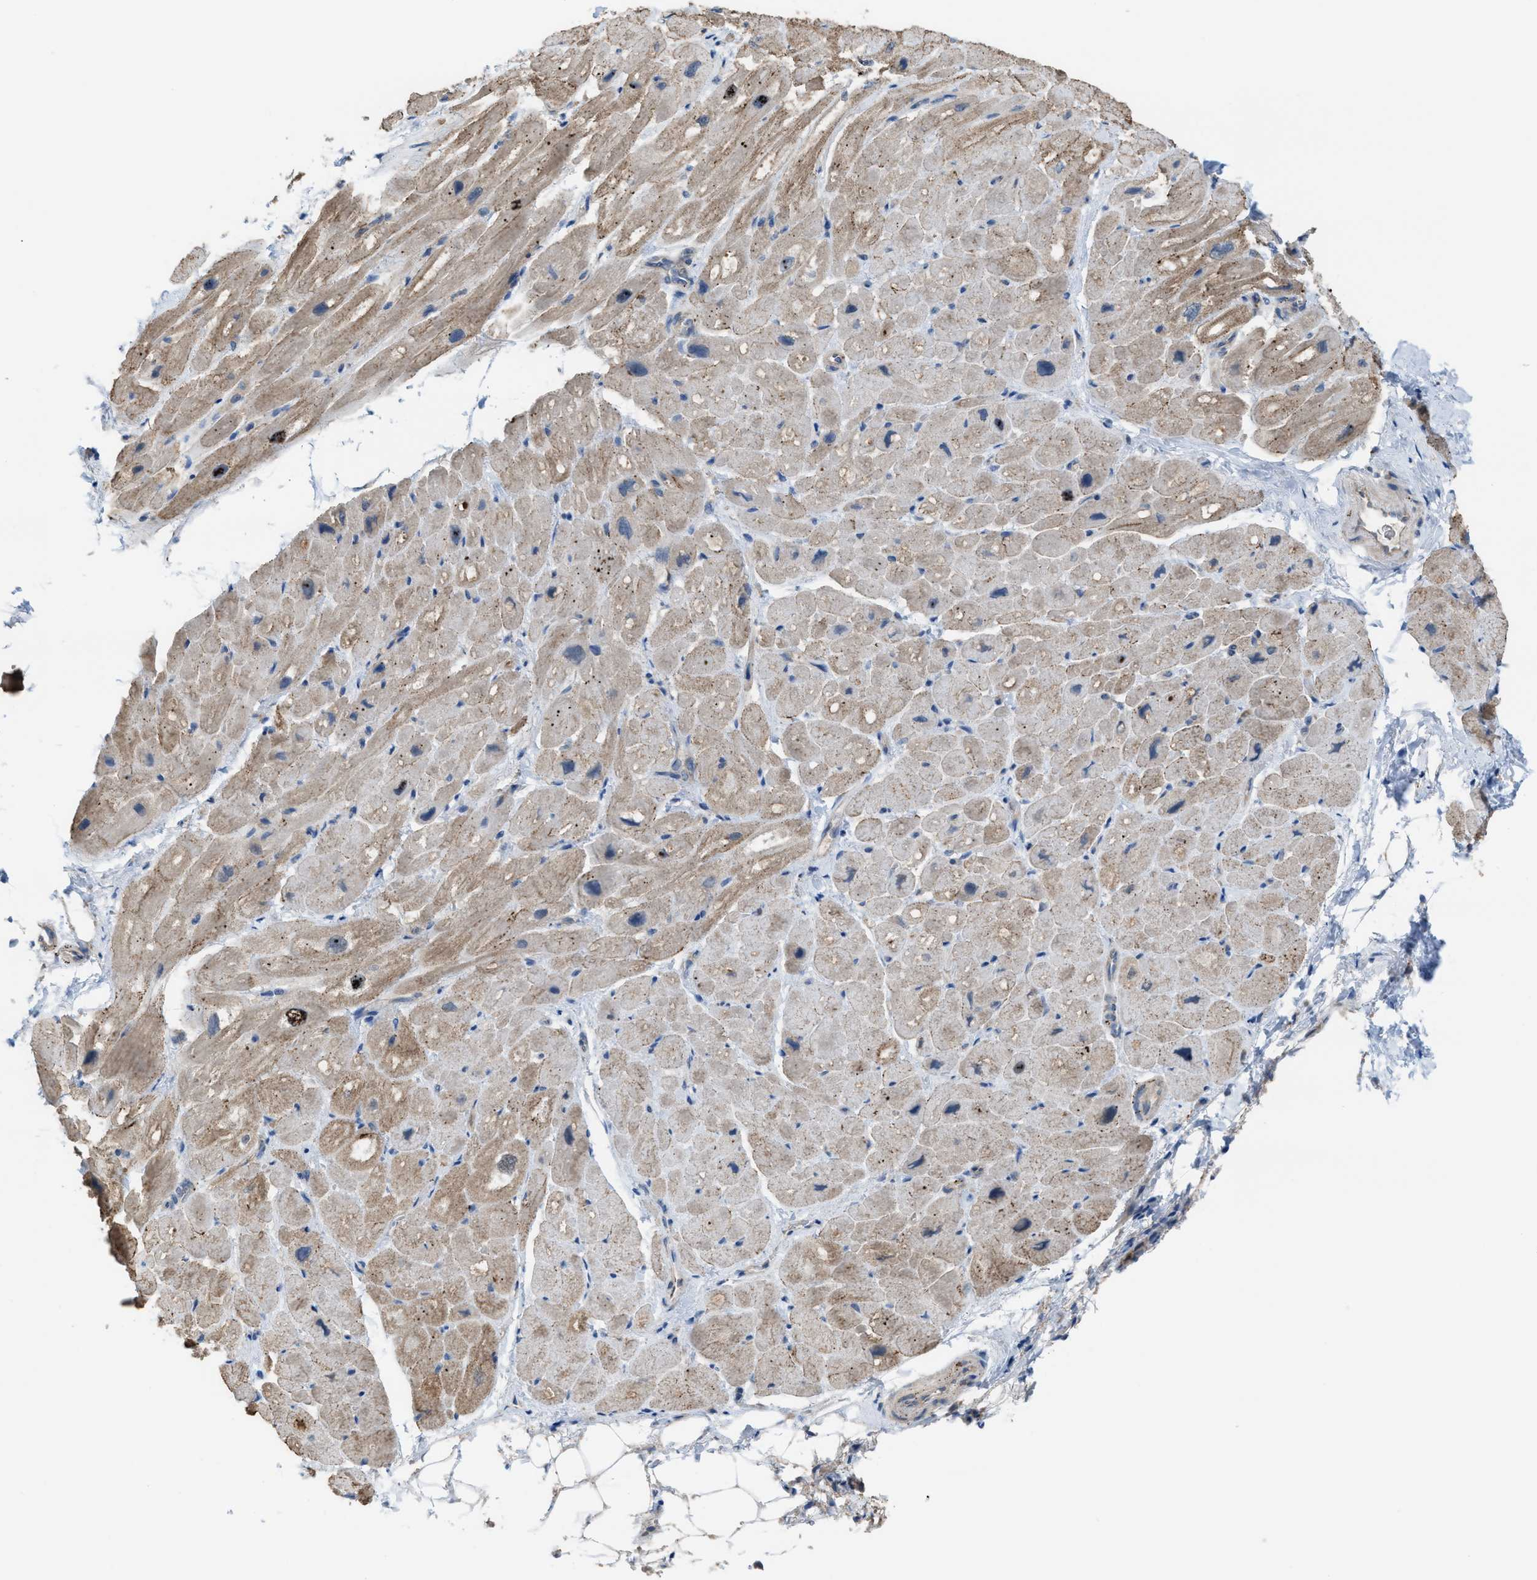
{"staining": {"intensity": "weak", "quantity": ">75%", "location": "cytoplasmic/membranous"}, "tissue": "heart muscle", "cell_type": "Cardiomyocytes", "image_type": "normal", "snomed": [{"axis": "morphology", "description": "Normal tissue, NOS"}, {"axis": "topography", "description": "Heart"}], "caption": "A micrograph showing weak cytoplasmic/membranous expression in approximately >75% of cardiomyocytes in normal heart muscle, as visualized by brown immunohistochemical staining.", "gene": "PLAA", "patient": {"sex": "male", "age": 49}}